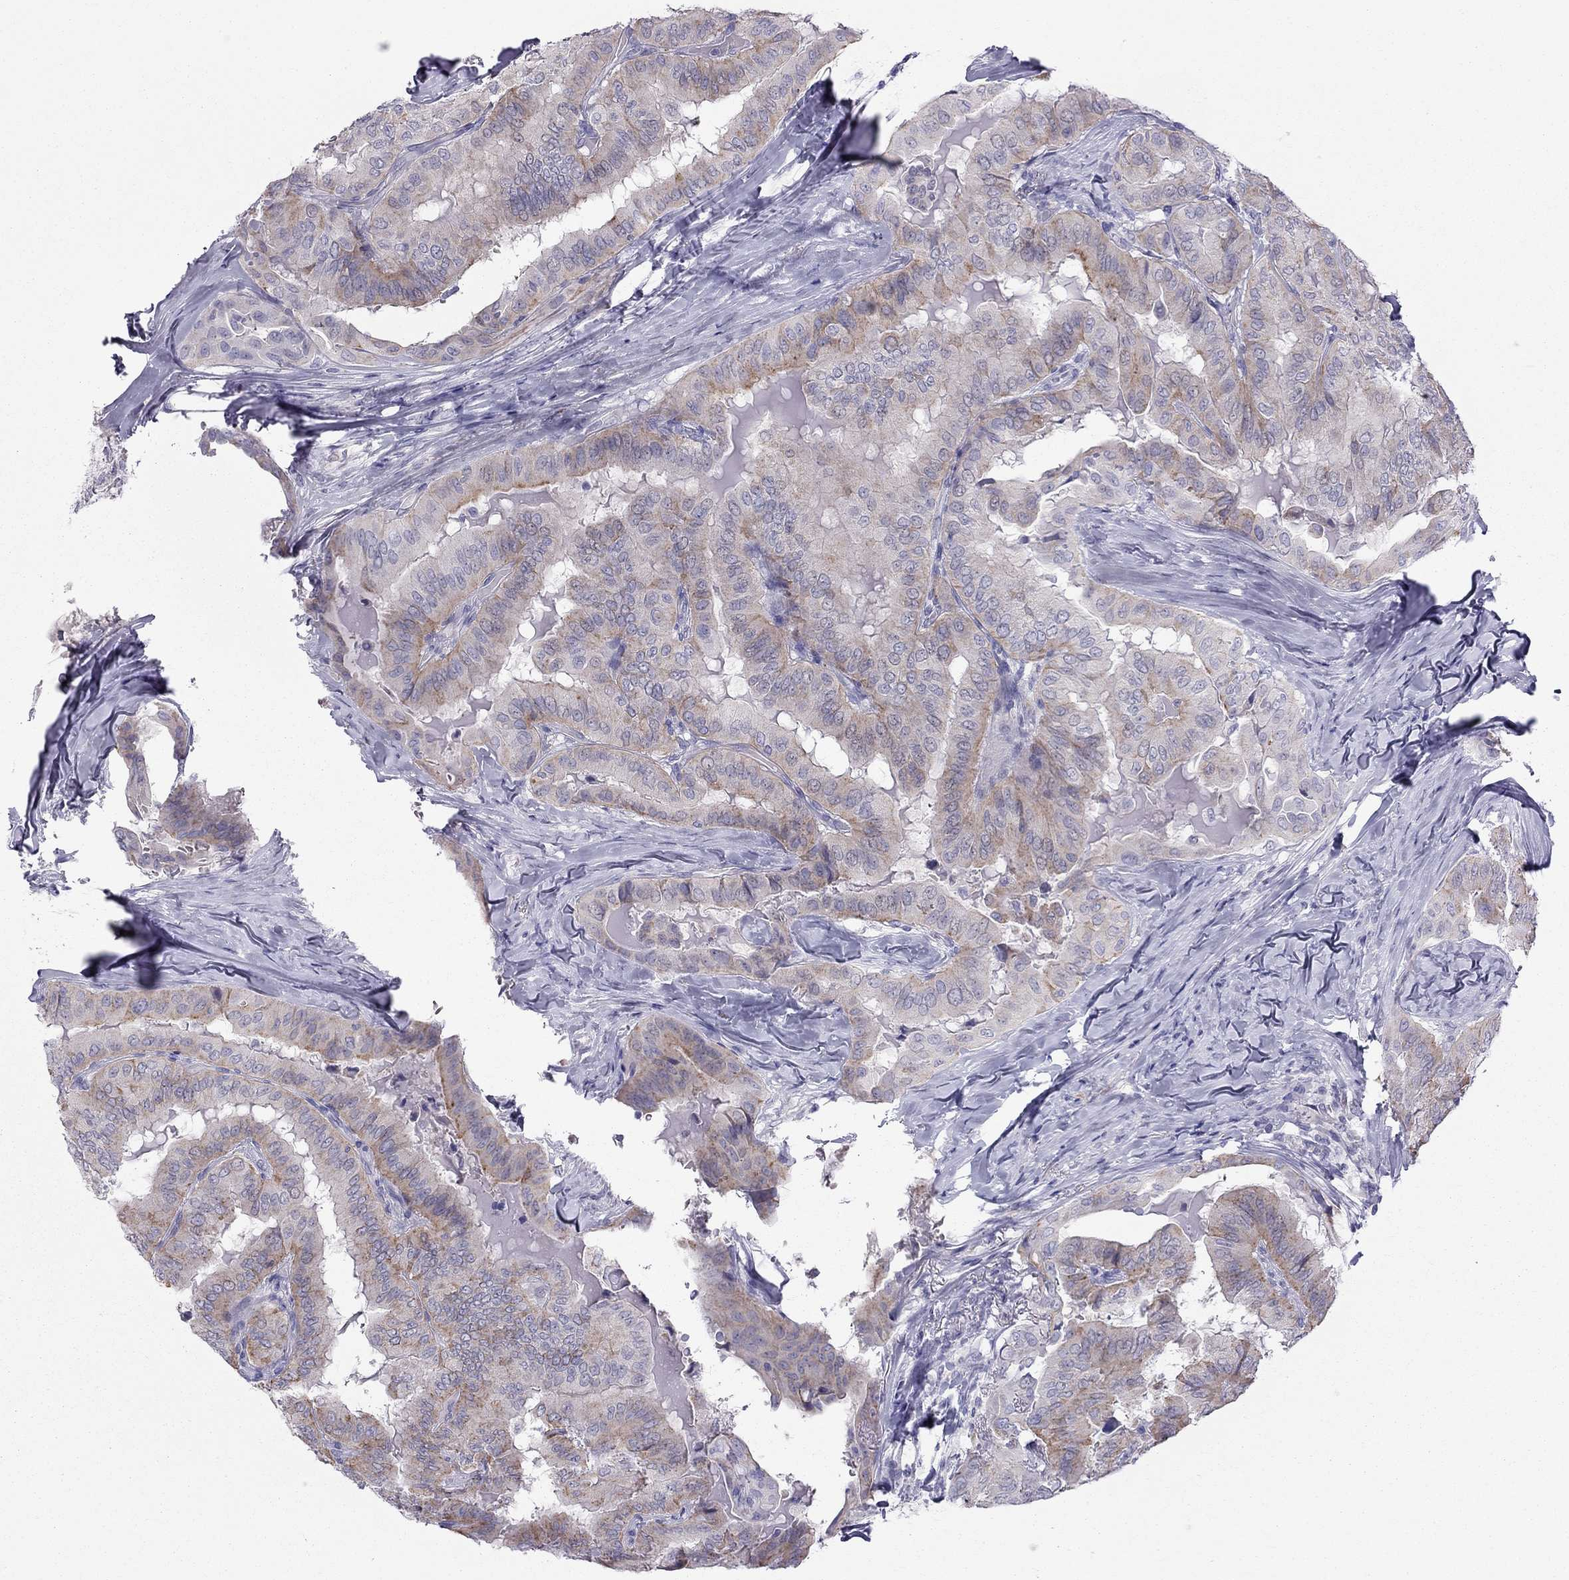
{"staining": {"intensity": "moderate", "quantity": "<25%", "location": "cytoplasmic/membranous"}, "tissue": "thyroid cancer", "cell_type": "Tumor cells", "image_type": "cancer", "snomed": [{"axis": "morphology", "description": "Papillary adenocarcinoma, NOS"}, {"axis": "topography", "description": "Thyroid gland"}], "caption": "A photomicrograph of thyroid cancer (papillary adenocarcinoma) stained for a protein shows moderate cytoplasmic/membranous brown staining in tumor cells.", "gene": "TEX14", "patient": {"sex": "female", "age": 68}}